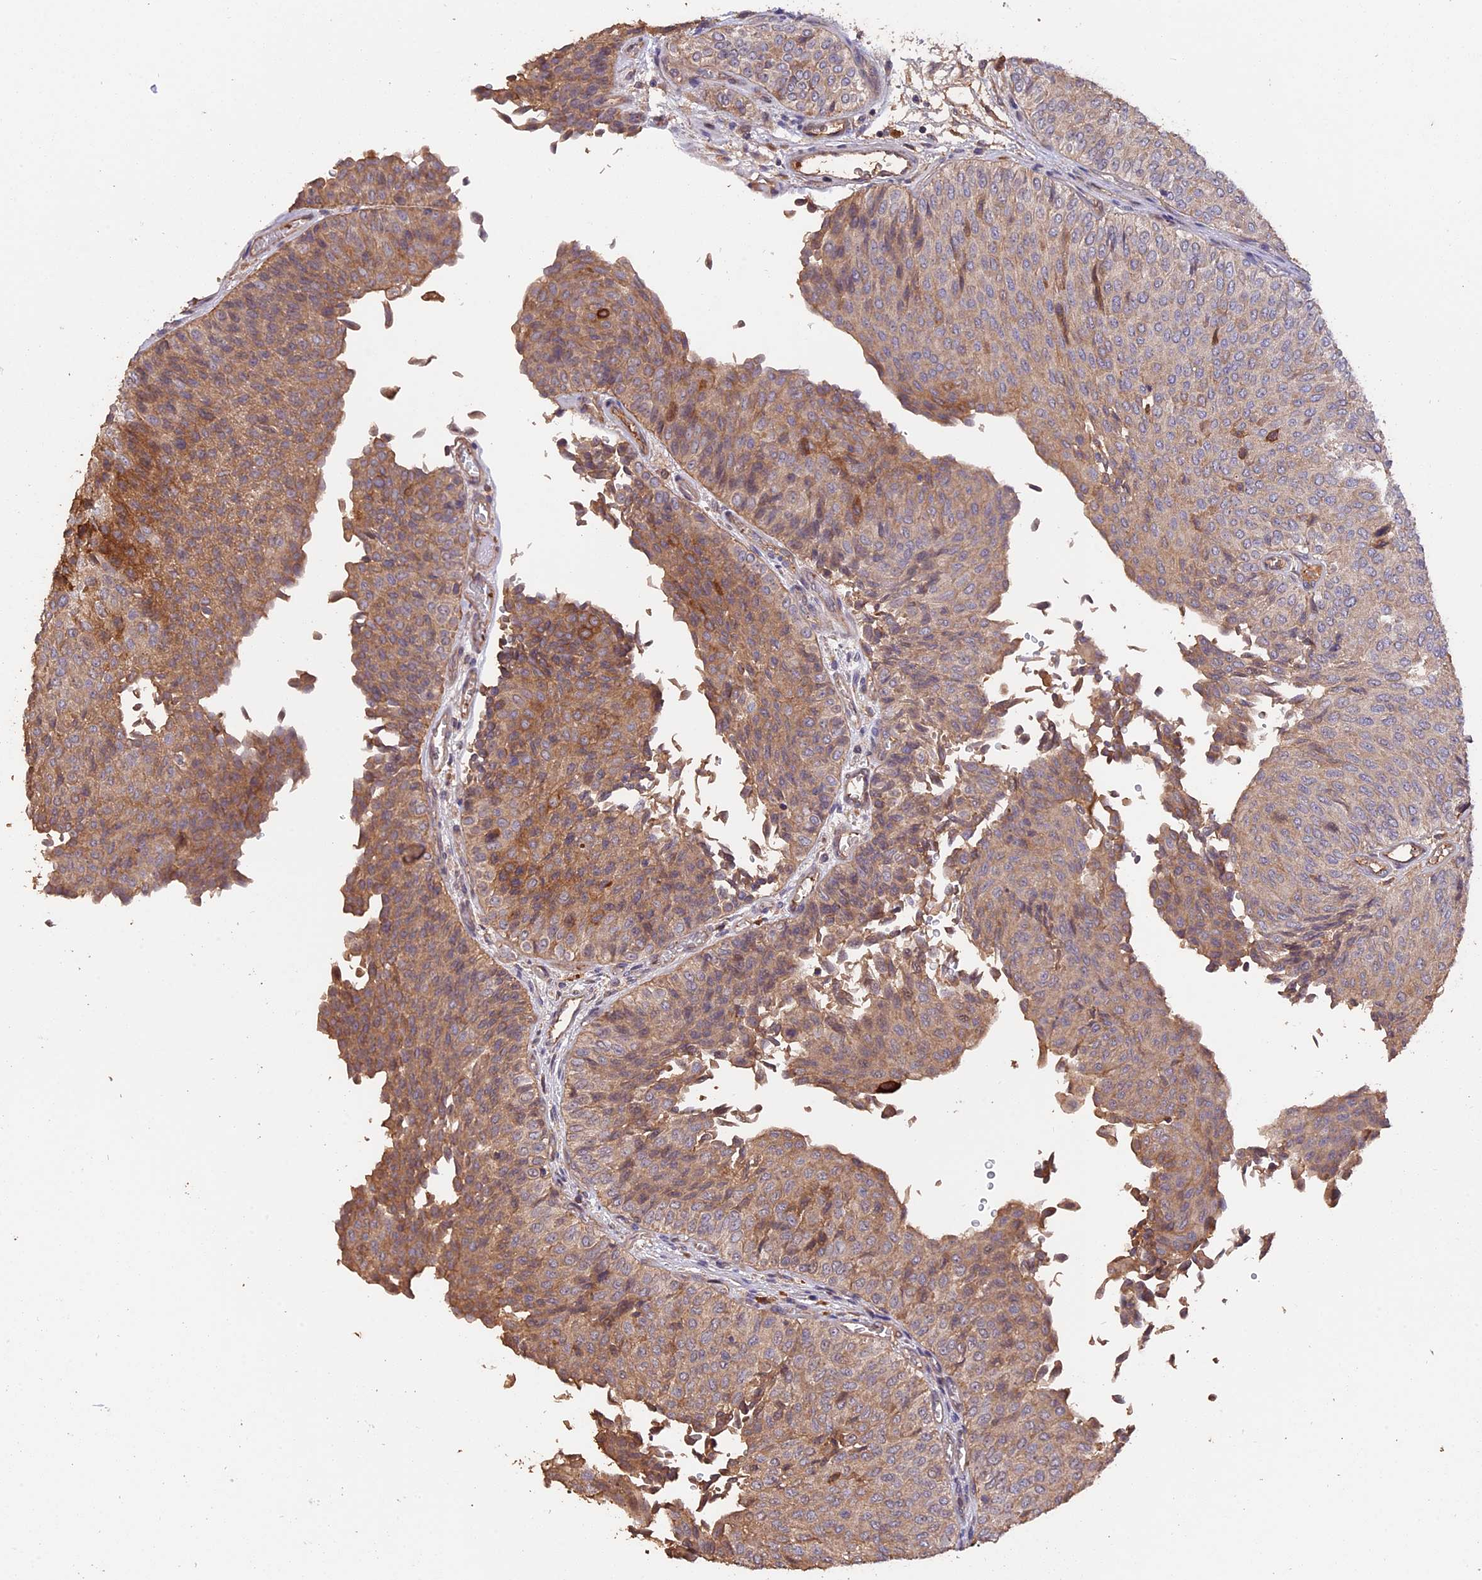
{"staining": {"intensity": "moderate", "quantity": "25%-75%", "location": "cytoplasmic/membranous"}, "tissue": "urothelial cancer", "cell_type": "Tumor cells", "image_type": "cancer", "snomed": [{"axis": "morphology", "description": "Urothelial carcinoma, Low grade"}, {"axis": "topography", "description": "Urinary bladder"}], "caption": "Immunohistochemistry (IHC) staining of urothelial cancer, which displays medium levels of moderate cytoplasmic/membranous positivity in approximately 25%-75% of tumor cells indicating moderate cytoplasmic/membranous protein staining. The staining was performed using DAB (3,3'-diaminobenzidine) (brown) for protein detection and nuclei were counterstained in hematoxylin (blue).", "gene": "RASAL1", "patient": {"sex": "male", "age": 78}}